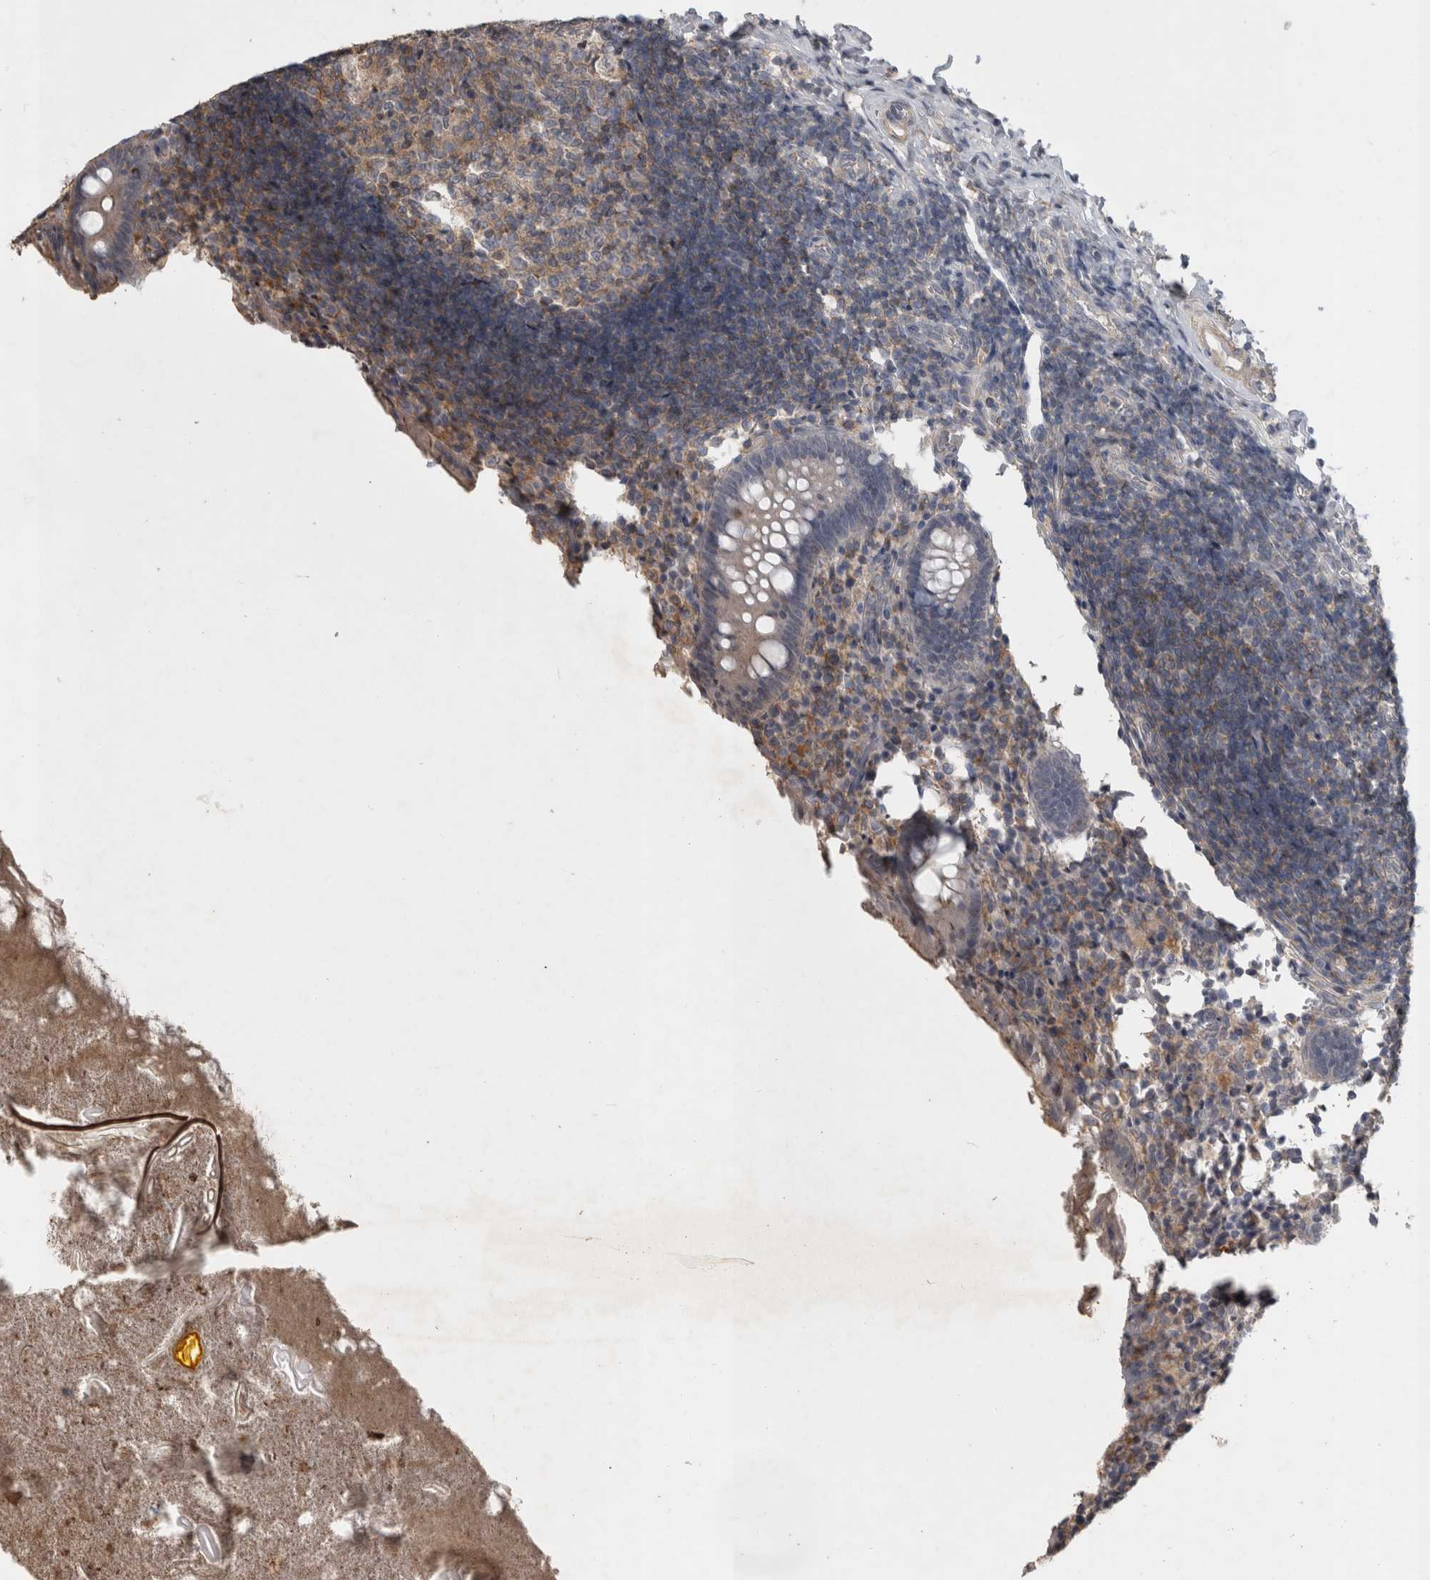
{"staining": {"intensity": "weak", "quantity": "25%-75%", "location": "cytoplasmic/membranous"}, "tissue": "appendix", "cell_type": "Glandular cells", "image_type": "normal", "snomed": [{"axis": "morphology", "description": "Normal tissue, NOS"}, {"axis": "topography", "description": "Appendix"}], "caption": "A histopathology image showing weak cytoplasmic/membranous positivity in about 25%-75% of glandular cells in unremarkable appendix, as visualized by brown immunohistochemical staining.", "gene": "SPATA48", "patient": {"sex": "female", "age": 17}}